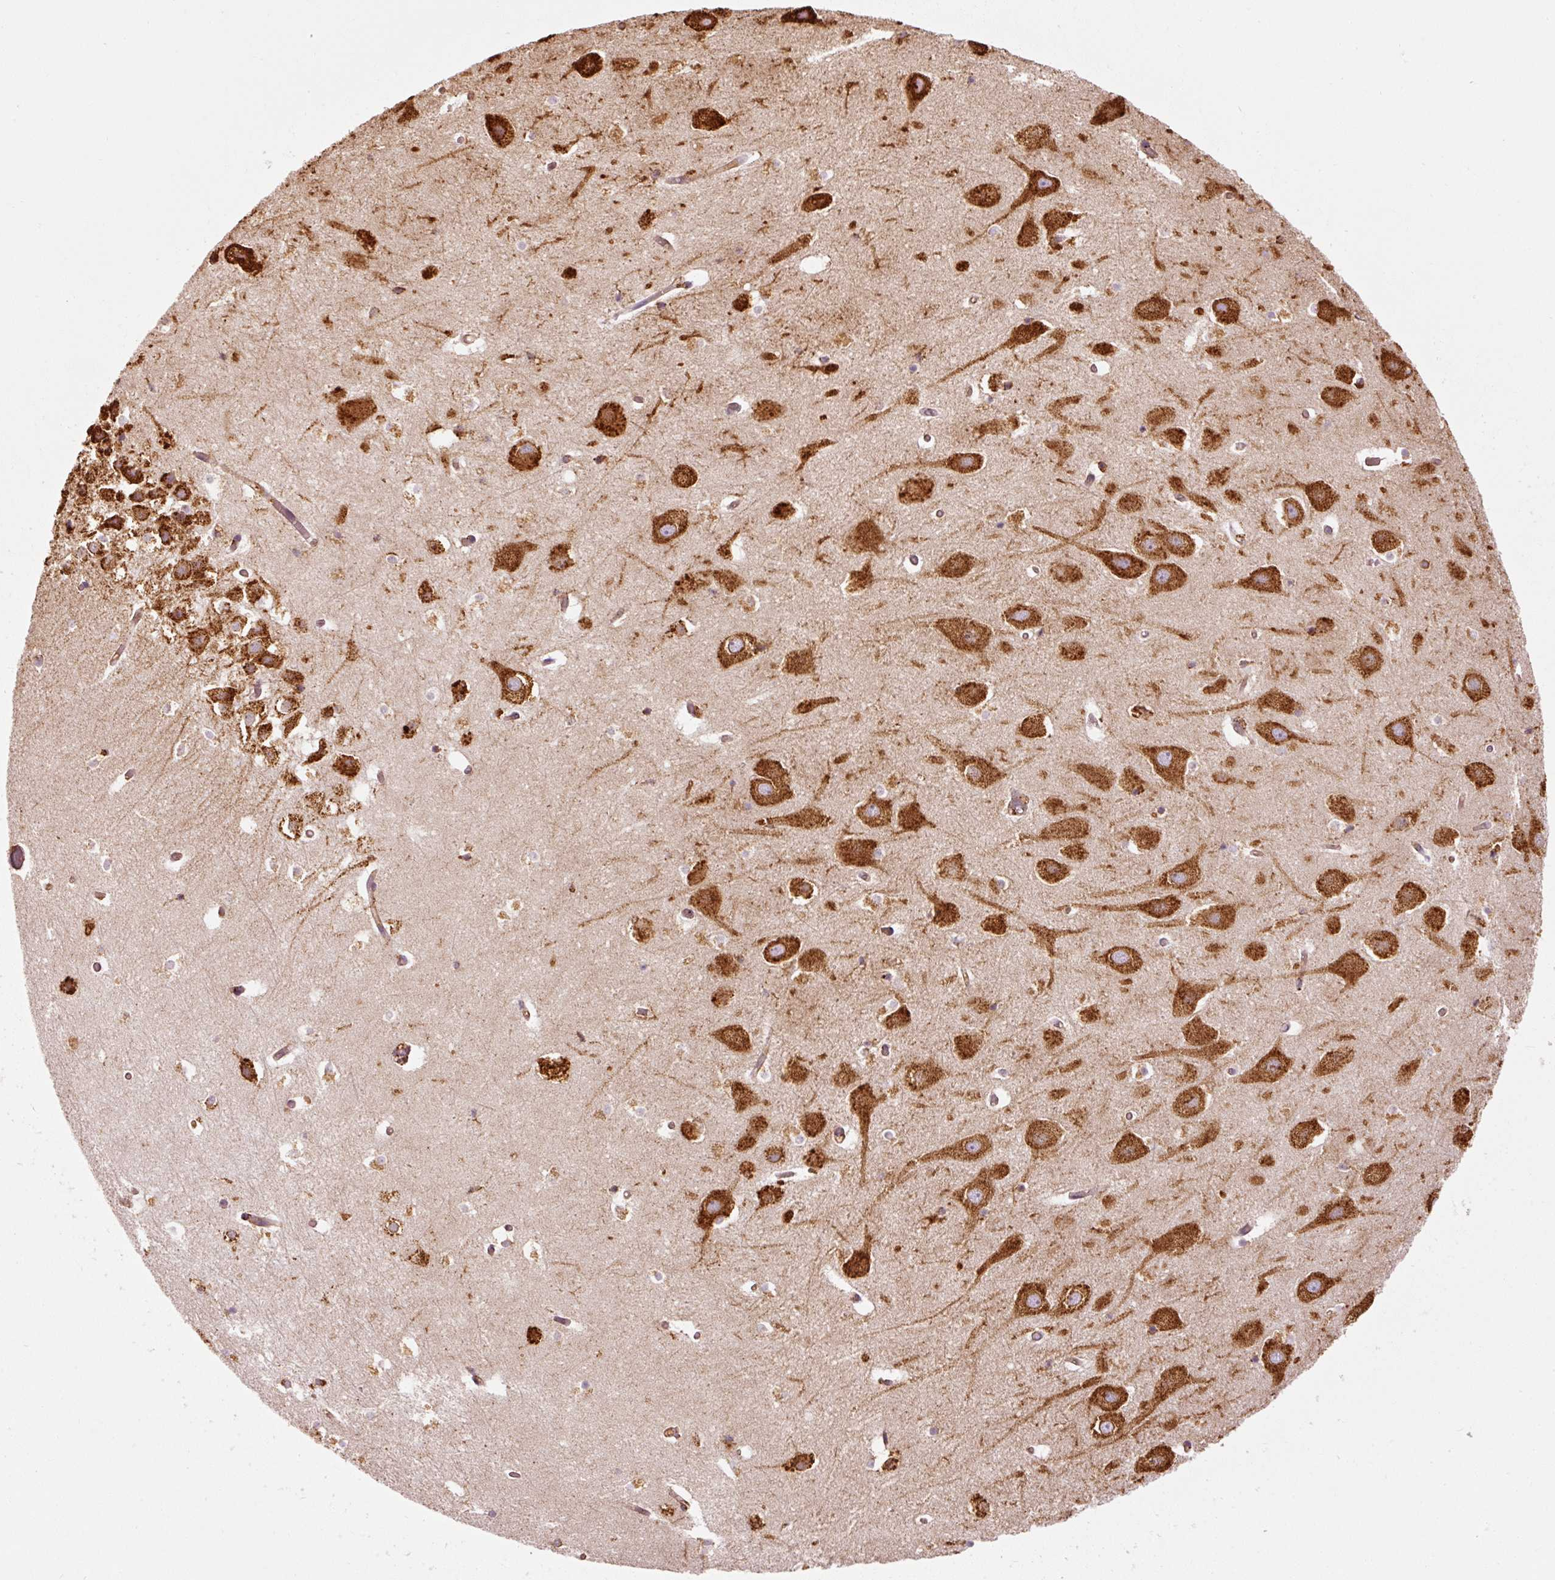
{"staining": {"intensity": "strong", "quantity": "25%-75%", "location": "cytoplasmic/membranous"}, "tissue": "hippocampus", "cell_type": "Glial cells", "image_type": "normal", "snomed": [{"axis": "morphology", "description": "Normal tissue, NOS"}, {"axis": "topography", "description": "Hippocampus"}], "caption": "Immunohistochemistry (DAB) staining of benign hippocampus displays strong cytoplasmic/membranous protein expression in about 25%-75% of glial cells.", "gene": "ENSG00000256500", "patient": {"sex": "female", "age": 52}}